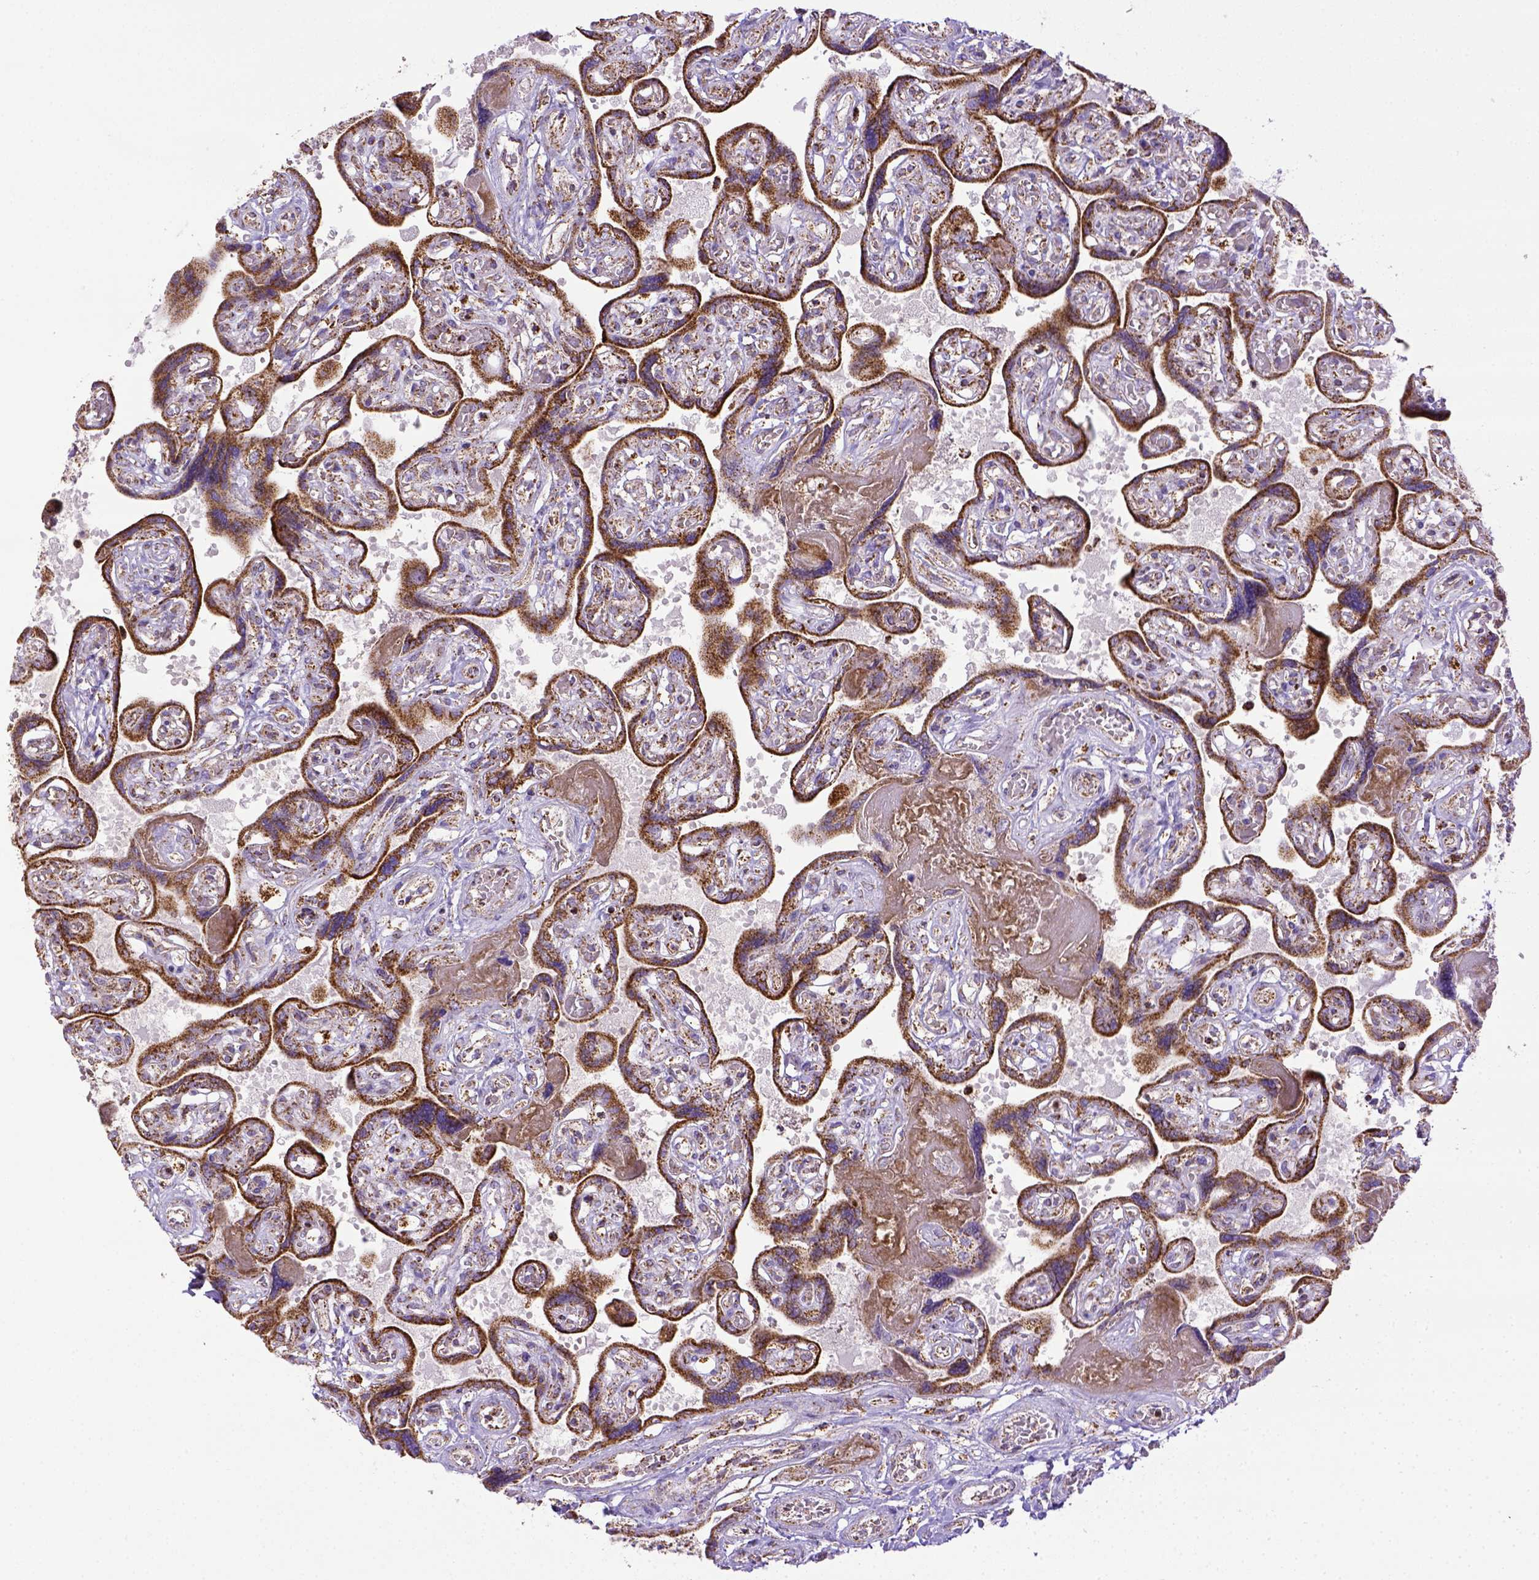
{"staining": {"intensity": "strong", "quantity": ">75%", "location": "cytoplasmic/membranous"}, "tissue": "placenta", "cell_type": "Decidual cells", "image_type": "normal", "snomed": [{"axis": "morphology", "description": "Normal tissue, NOS"}, {"axis": "topography", "description": "Placenta"}], "caption": "Benign placenta demonstrates strong cytoplasmic/membranous expression in about >75% of decidual cells The staining was performed using DAB to visualize the protein expression in brown, while the nuclei were stained in blue with hematoxylin (Magnification: 20x)..", "gene": "MT", "patient": {"sex": "female", "age": 32}}